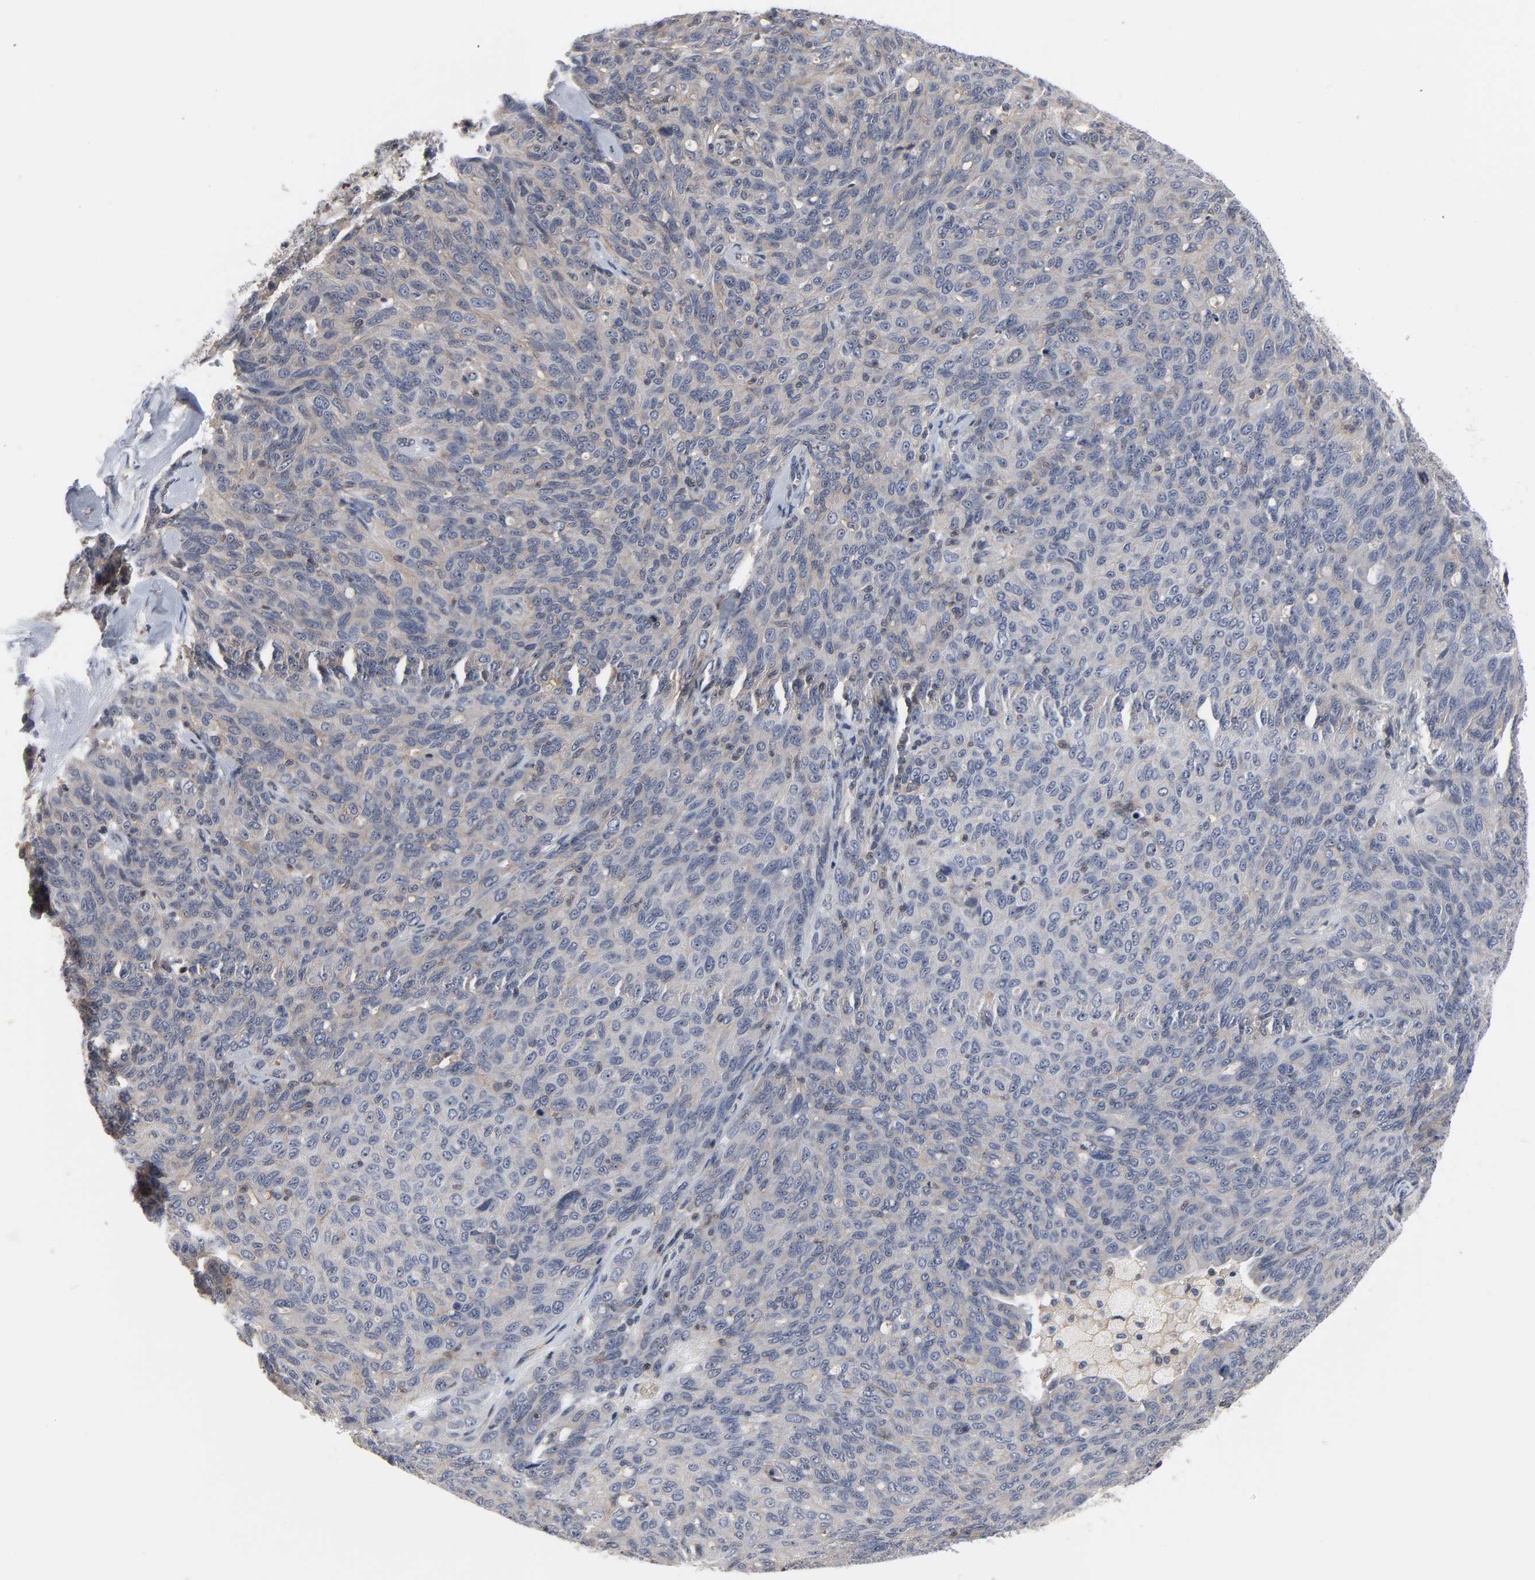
{"staining": {"intensity": "weak", "quantity": "25%-75%", "location": "cytoplasmic/membranous"}, "tissue": "ovarian cancer", "cell_type": "Tumor cells", "image_type": "cancer", "snomed": [{"axis": "morphology", "description": "Carcinoma, endometroid"}, {"axis": "topography", "description": "Ovary"}], "caption": "A brown stain shows weak cytoplasmic/membranous staining of a protein in endometroid carcinoma (ovarian) tumor cells.", "gene": "DDX10", "patient": {"sex": "female", "age": 60}}